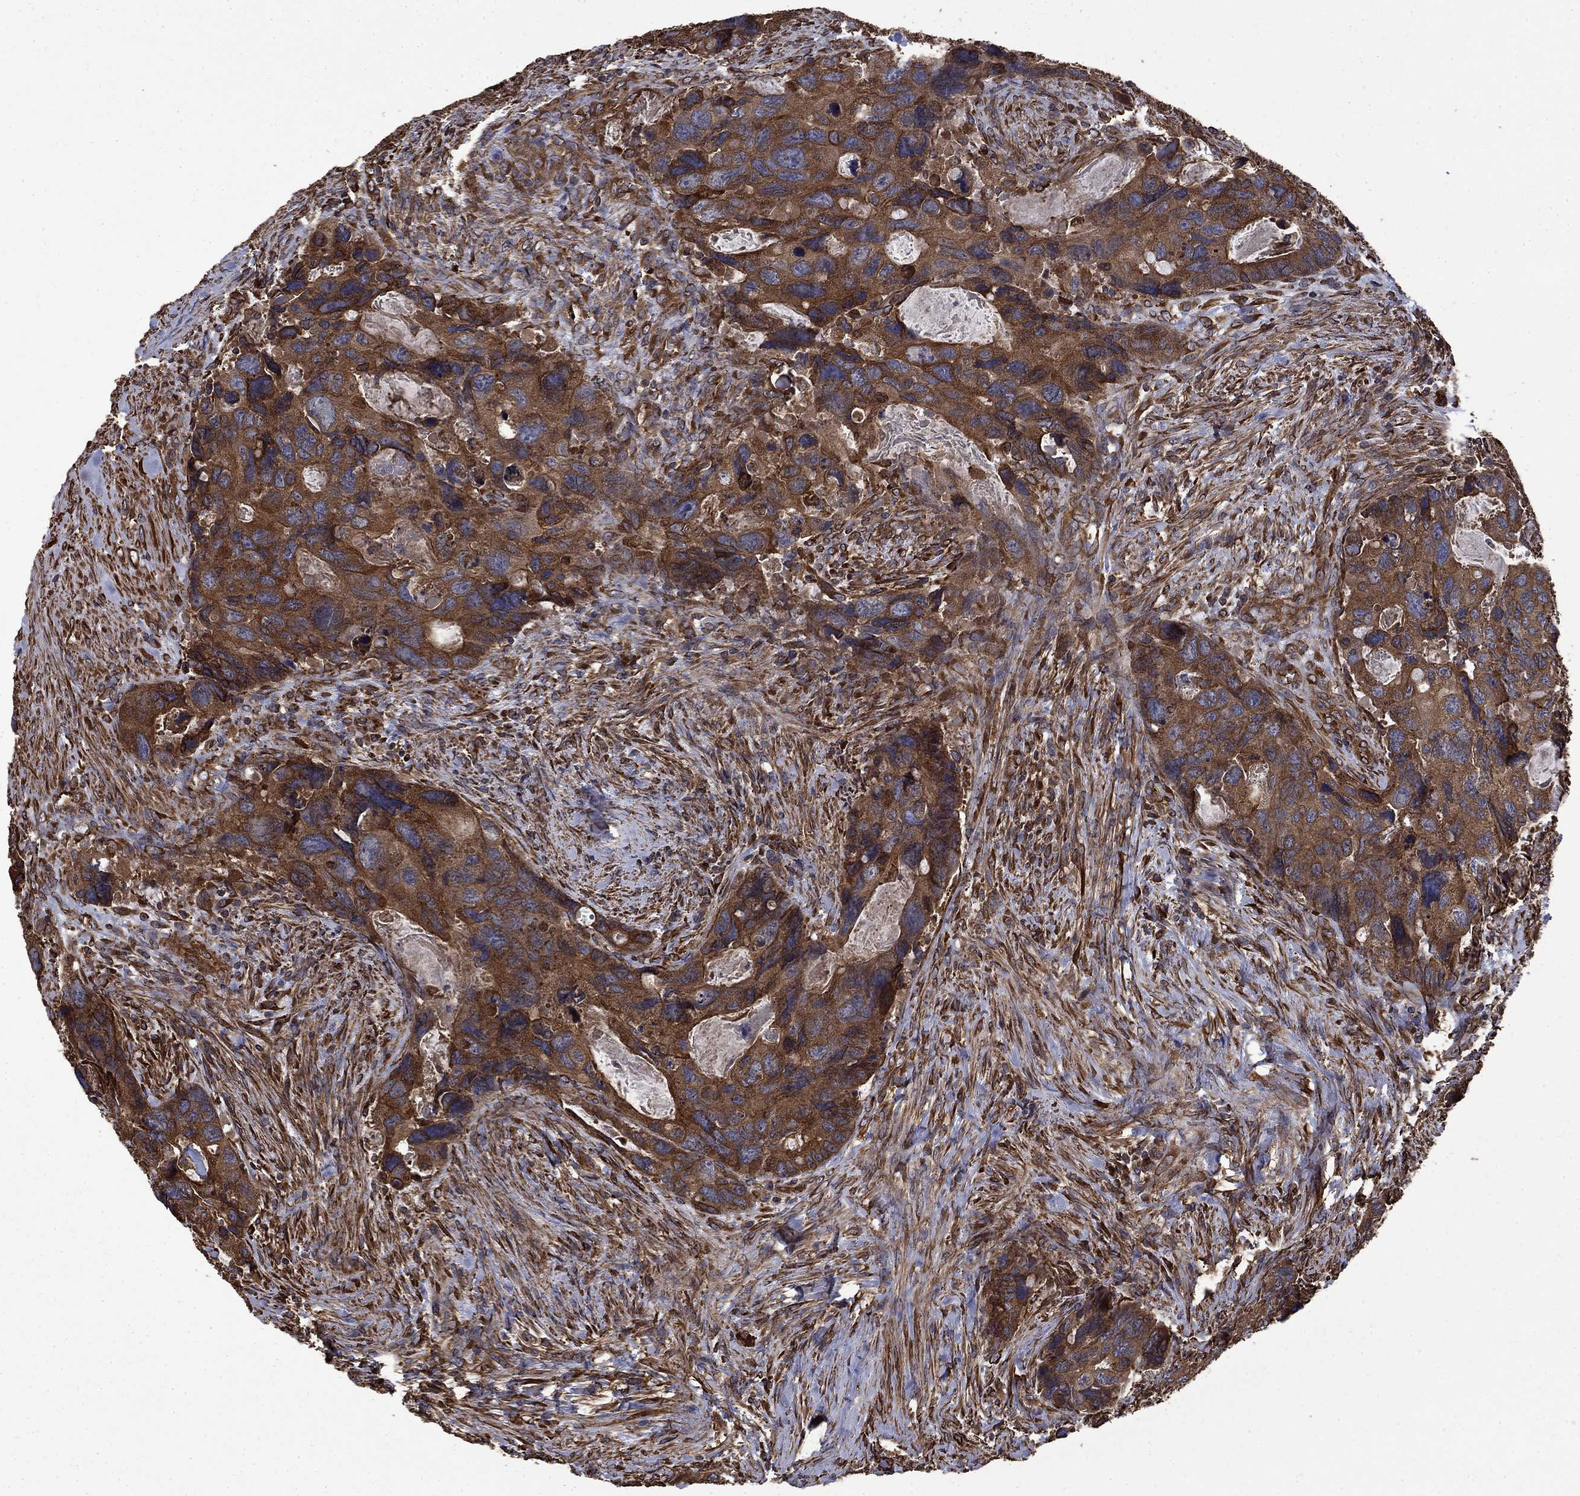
{"staining": {"intensity": "strong", "quantity": ">75%", "location": "cytoplasmic/membranous"}, "tissue": "colorectal cancer", "cell_type": "Tumor cells", "image_type": "cancer", "snomed": [{"axis": "morphology", "description": "Adenocarcinoma, NOS"}, {"axis": "topography", "description": "Rectum"}], "caption": "Brown immunohistochemical staining in human colorectal cancer (adenocarcinoma) demonstrates strong cytoplasmic/membranous expression in about >75% of tumor cells.", "gene": "CUTC", "patient": {"sex": "male", "age": 62}}